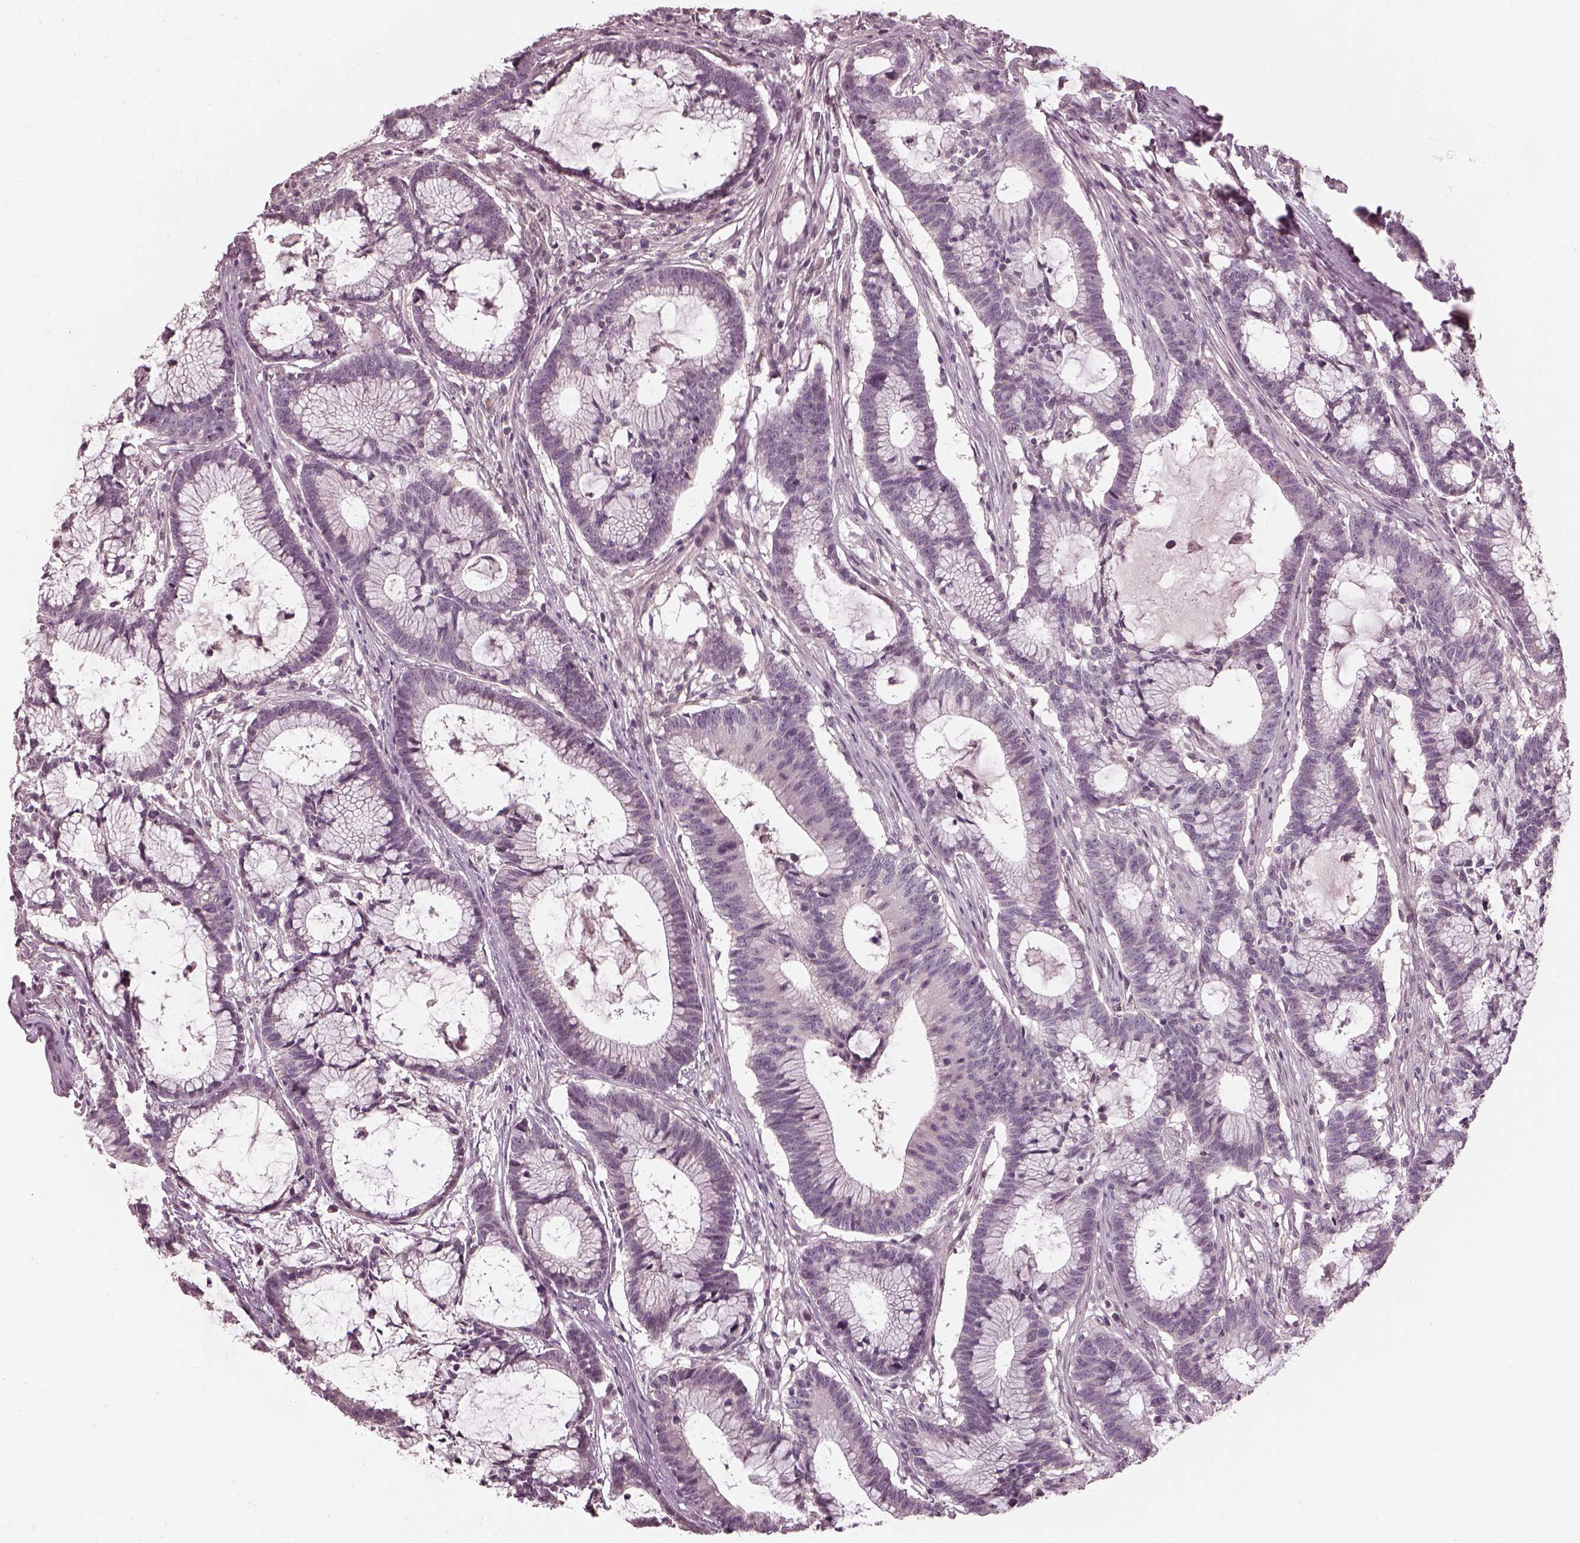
{"staining": {"intensity": "negative", "quantity": "none", "location": "none"}, "tissue": "colorectal cancer", "cell_type": "Tumor cells", "image_type": "cancer", "snomed": [{"axis": "morphology", "description": "Adenocarcinoma, NOS"}, {"axis": "topography", "description": "Colon"}], "caption": "This image is of colorectal cancer stained with IHC to label a protein in brown with the nuclei are counter-stained blue. There is no staining in tumor cells. (DAB immunohistochemistry visualized using brightfield microscopy, high magnification).", "gene": "TLX3", "patient": {"sex": "female", "age": 78}}